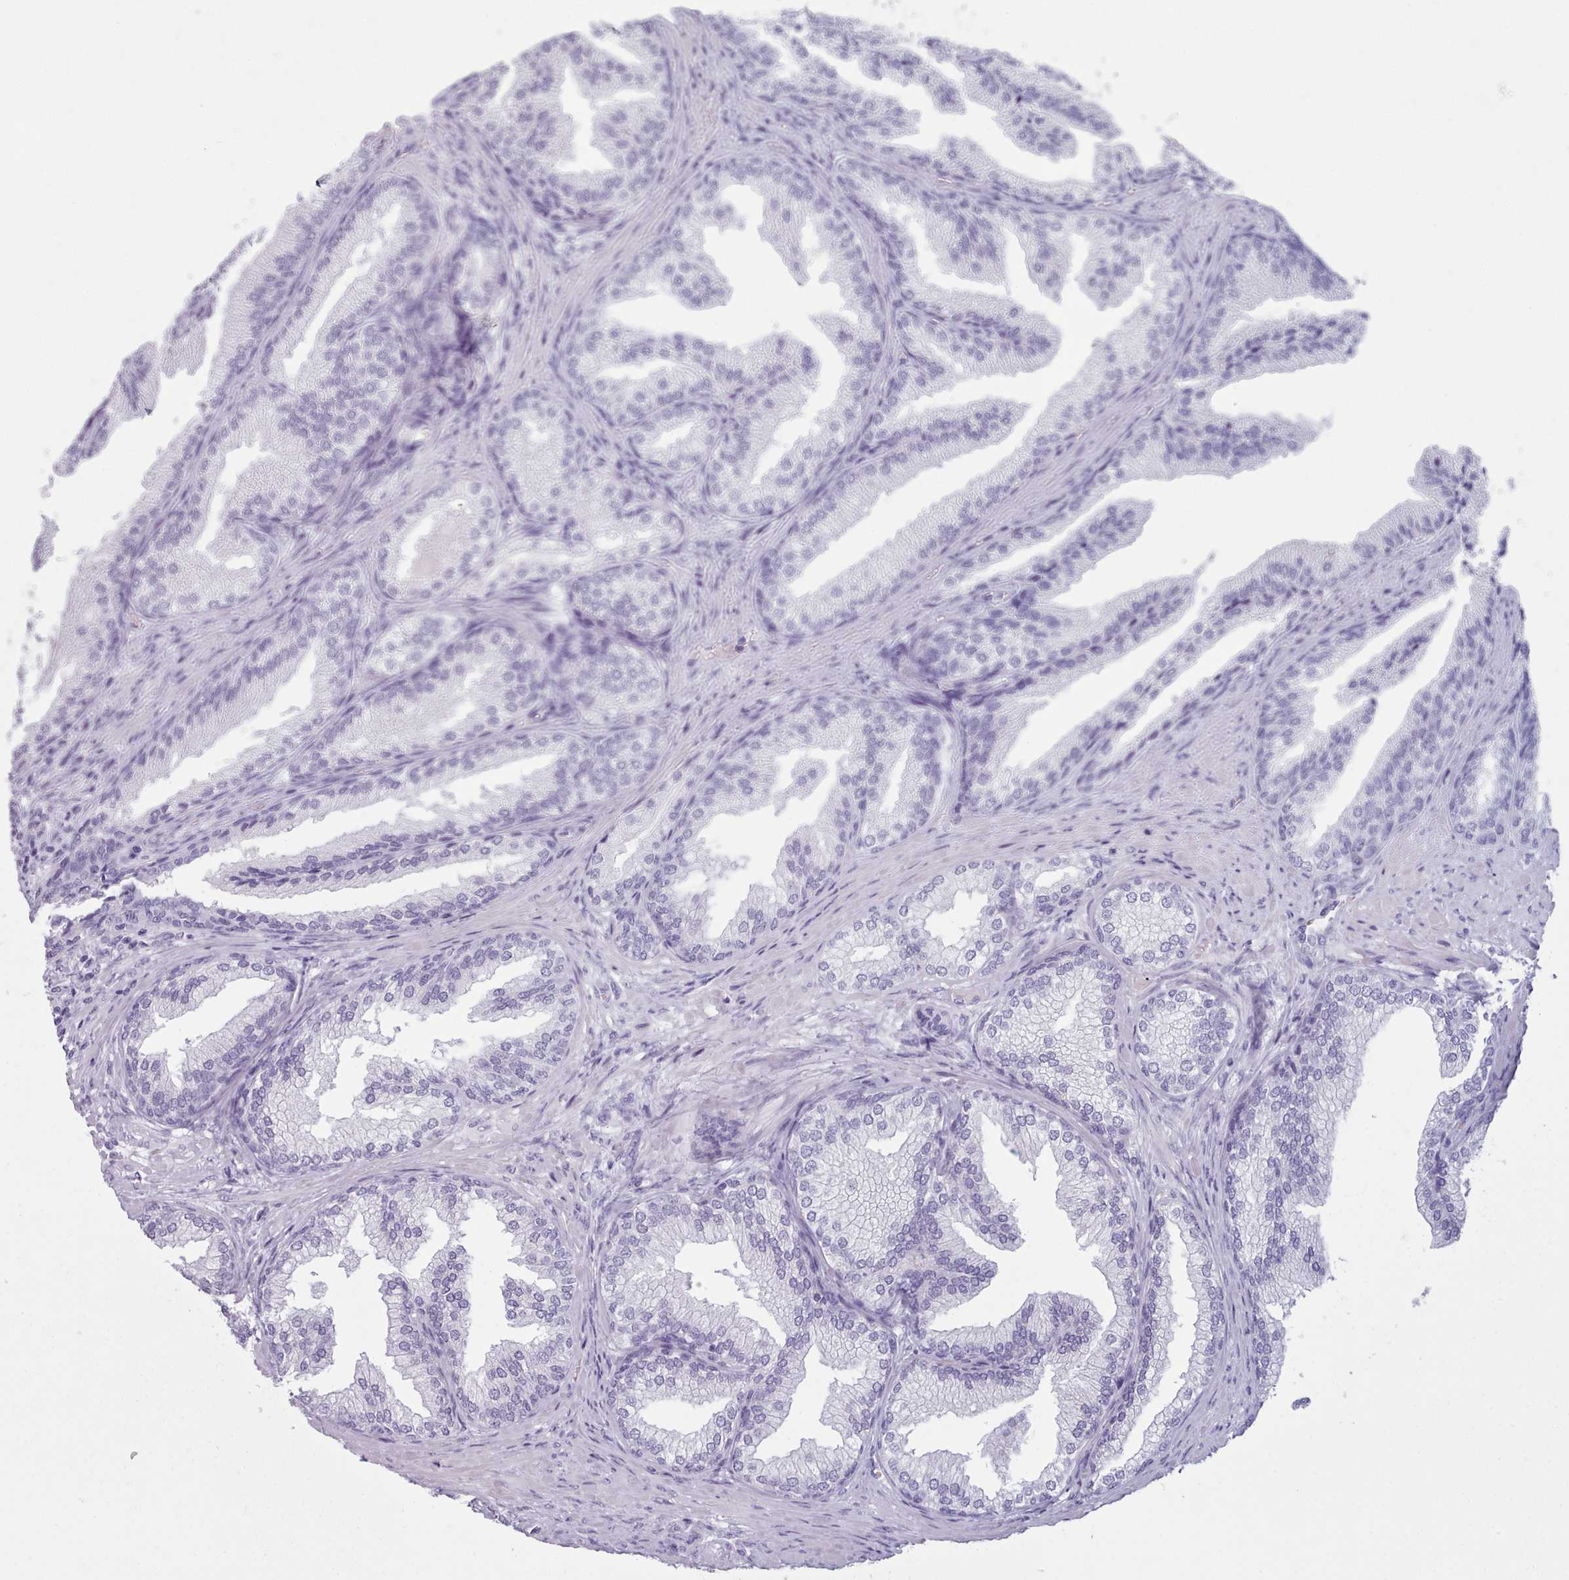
{"staining": {"intensity": "negative", "quantity": "none", "location": "none"}, "tissue": "prostate", "cell_type": "Glandular cells", "image_type": "normal", "snomed": [{"axis": "morphology", "description": "Normal tissue, NOS"}, {"axis": "topography", "description": "Prostate"}], "caption": "Prostate was stained to show a protein in brown. There is no significant expression in glandular cells. Nuclei are stained in blue.", "gene": "ZNF43", "patient": {"sex": "male", "age": 76}}